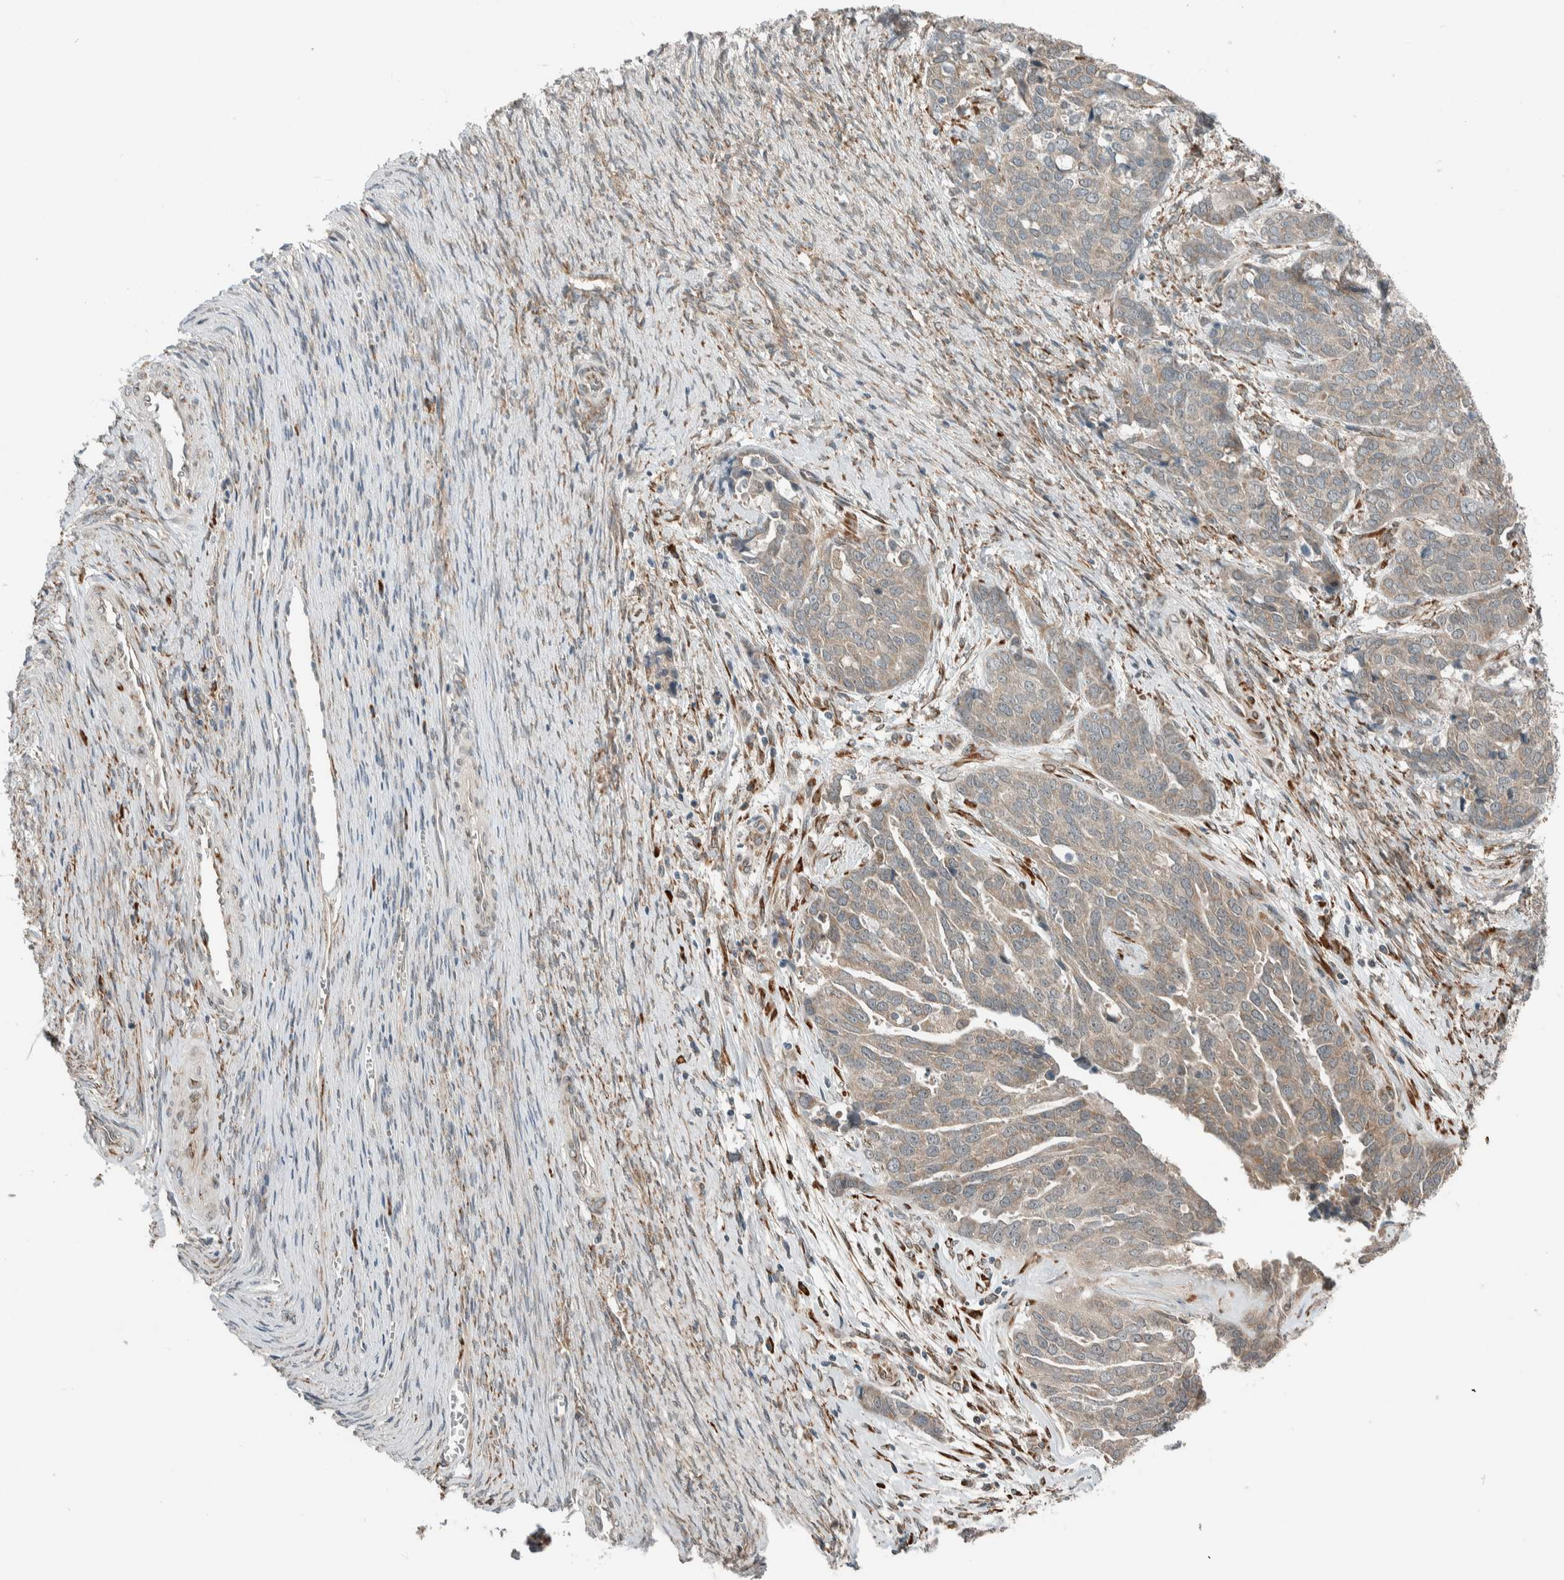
{"staining": {"intensity": "weak", "quantity": "<25%", "location": "cytoplasmic/membranous"}, "tissue": "ovarian cancer", "cell_type": "Tumor cells", "image_type": "cancer", "snomed": [{"axis": "morphology", "description": "Cystadenocarcinoma, serous, NOS"}, {"axis": "topography", "description": "Ovary"}], "caption": "Micrograph shows no protein staining in tumor cells of ovarian cancer tissue.", "gene": "CTBP2", "patient": {"sex": "female", "age": 44}}